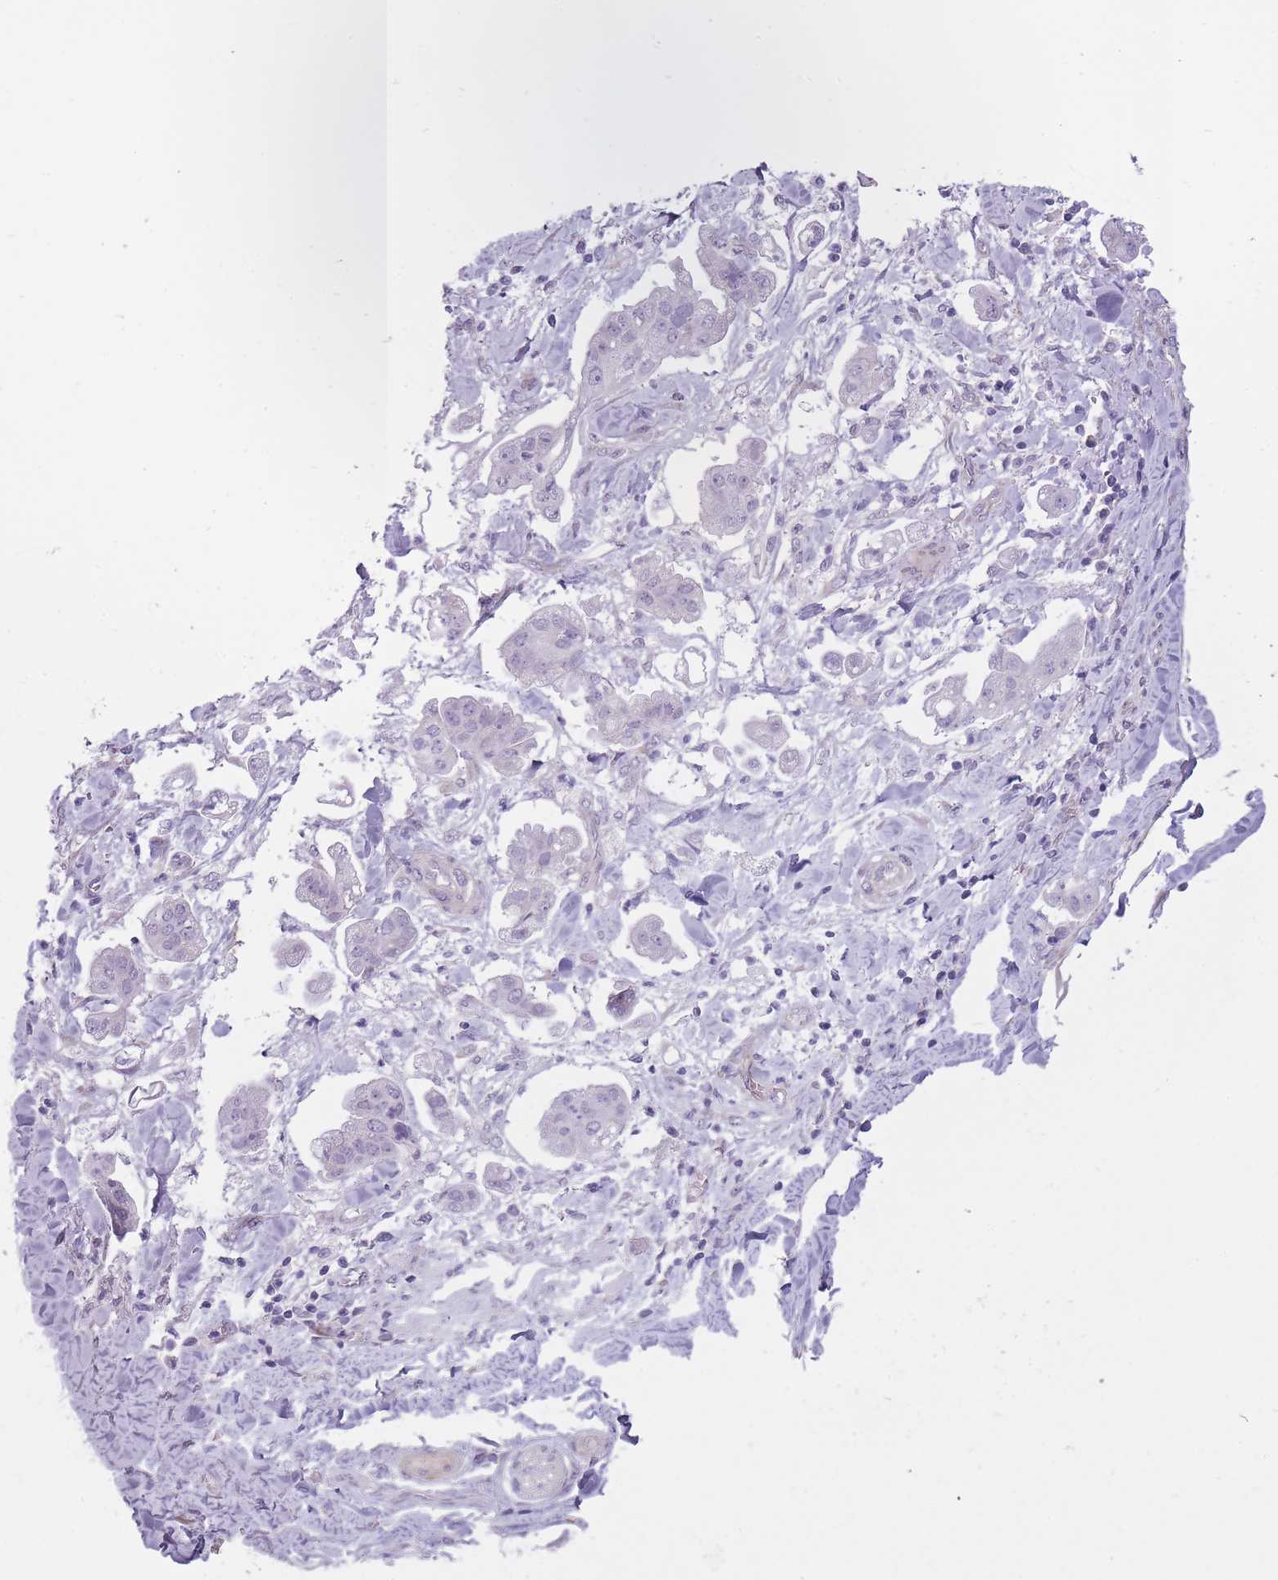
{"staining": {"intensity": "negative", "quantity": "none", "location": "none"}, "tissue": "stomach cancer", "cell_type": "Tumor cells", "image_type": "cancer", "snomed": [{"axis": "morphology", "description": "Adenocarcinoma, NOS"}, {"axis": "topography", "description": "Stomach"}], "caption": "Photomicrograph shows no protein staining in tumor cells of stomach cancer tissue.", "gene": "PGRMC2", "patient": {"sex": "male", "age": 62}}